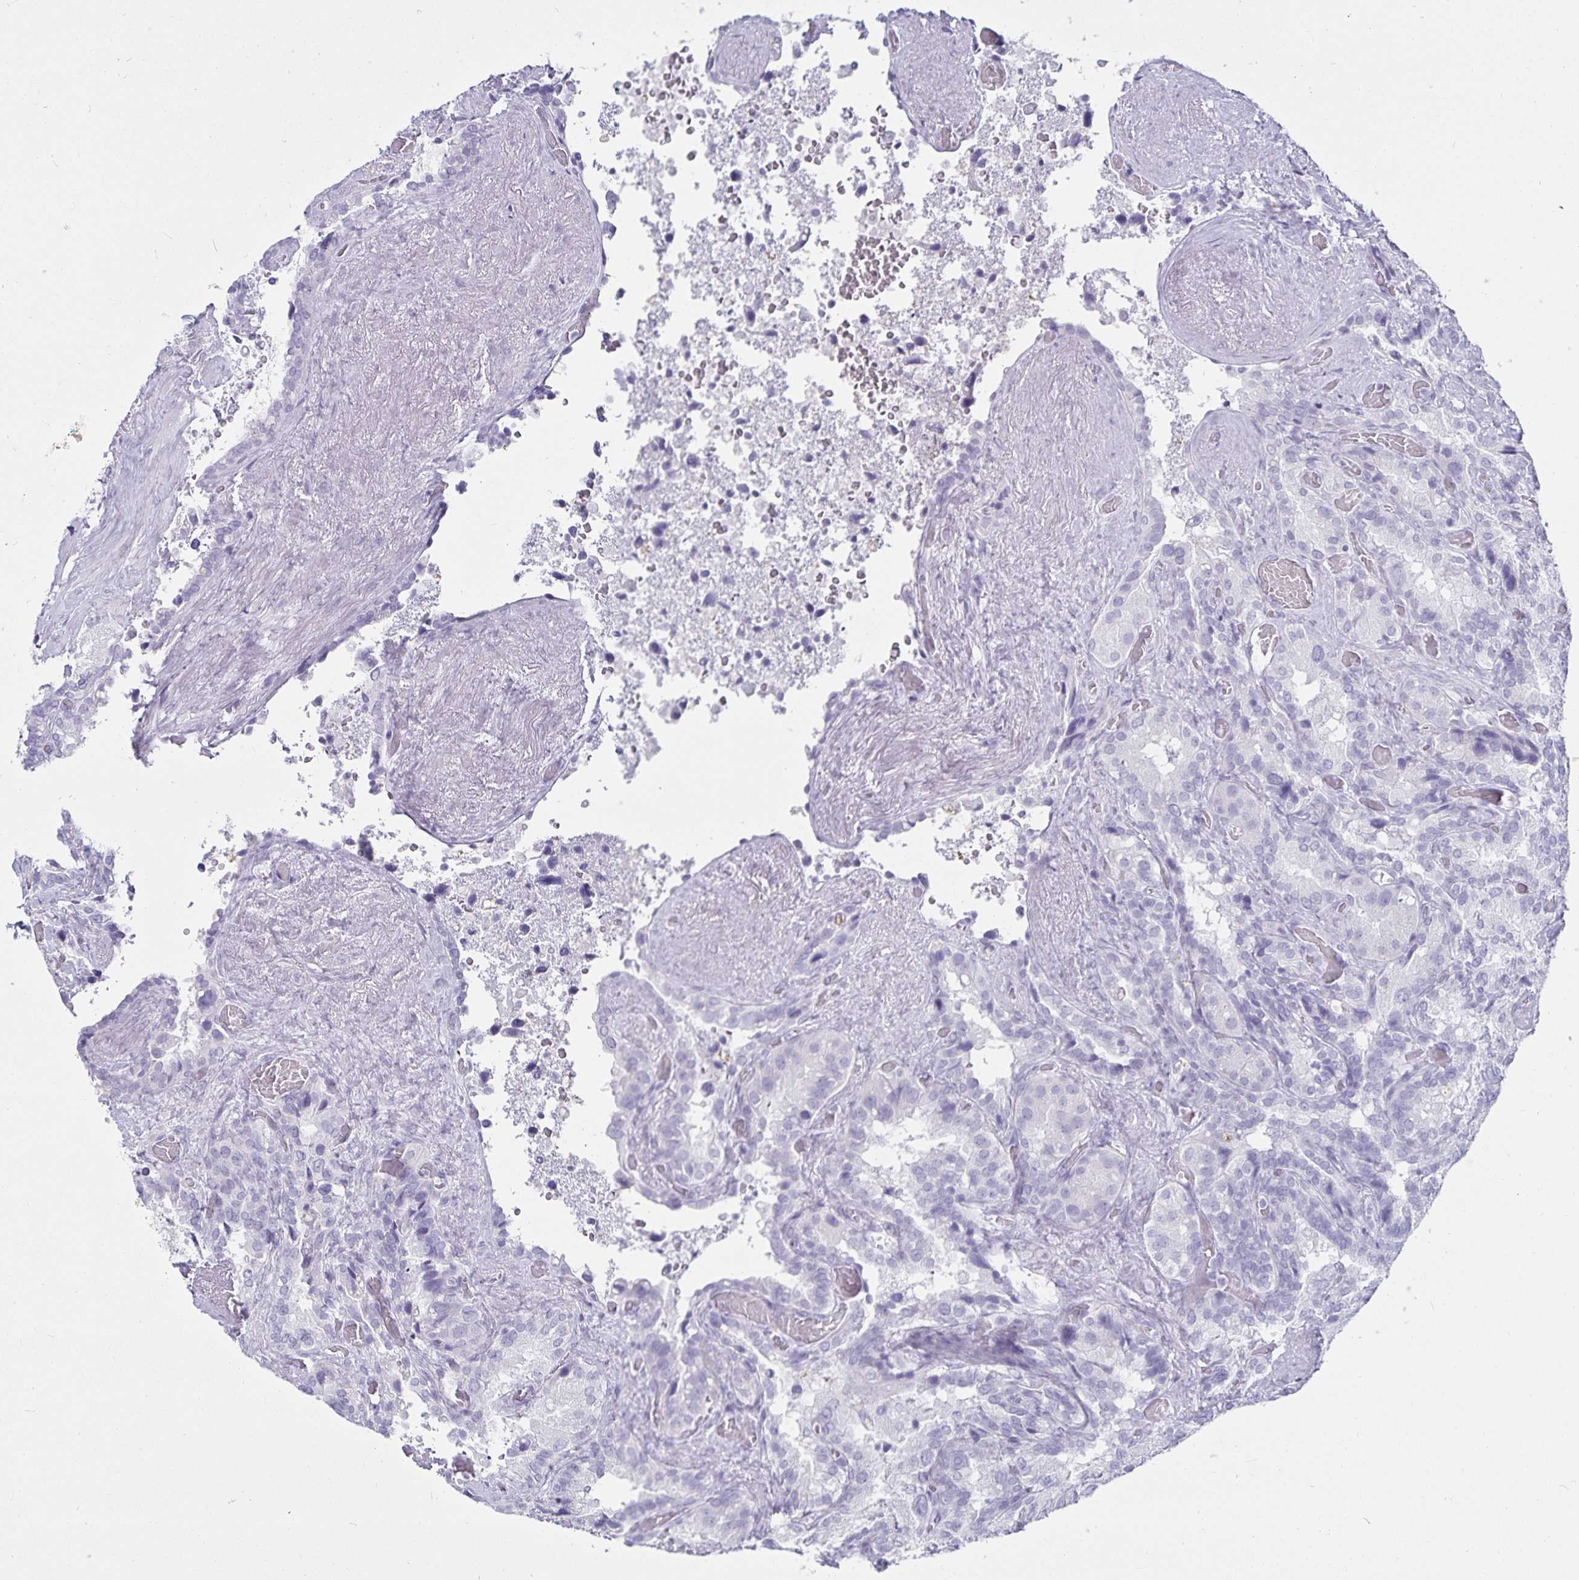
{"staining": {"intensity": "negative", "quantity": "none", "location": "none"}, "tissue": "seminal vesicle", "cell_type": "Glandular cells", "image_type": "normal", "snomed": [{"axis": "morphology", "description": "Normal tissue, NOS"}, {"axis": "topography", "description": "Seminal veicle"}], "caption": "DAB immunohistochemical staining of unremarkable human seminal vesicle demonstrates no significant expression in glandular cells.", "gene": "DEFA6", "patient": {"sex": "male", "age": 60}}